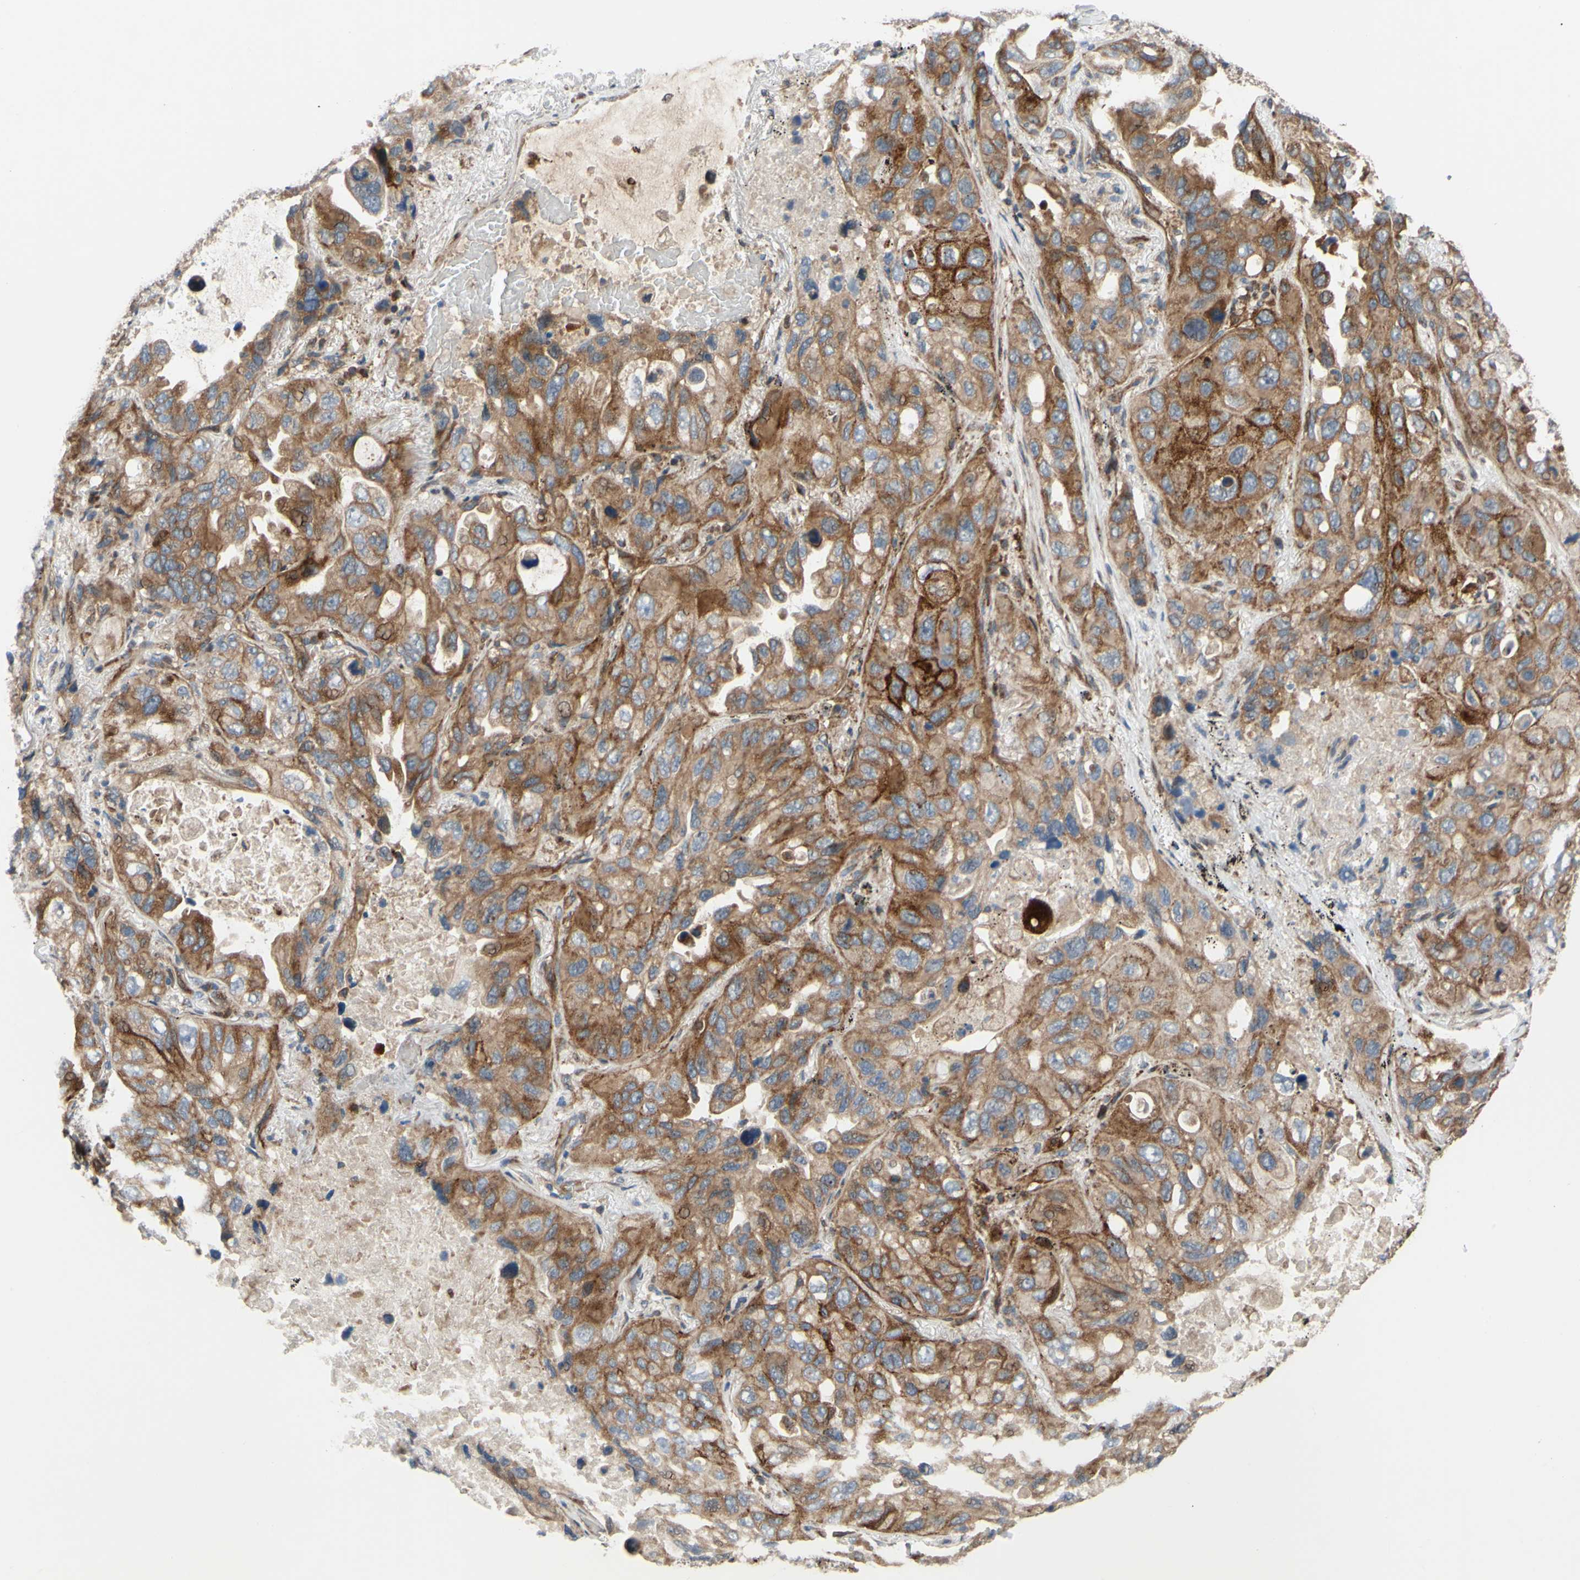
{"staining": {"intensity": "moderate", "quantity": ">75%", "location": "cytoplasmic/membranous"}, "tissue": "lung cancer", "cell_type": "Tumor cells", "image_type": "cancer", "snomed": [{"axis": "morphology", "description": "Squamous cell carcinoma, NOS"}, {"axis": "topography", "description": "Lung"}], "caption": "Immunohistochemistry (IHC) (DAB (3,3'-diaminobenzidine)) staining of human squamous cell carcinoma (lung) displays moderate cytoplasmic/membranous protein expression in approximately >75% of tumor cells. (DAB IHC with brightfield microscopy, high magnification).", "gene": "SPTLC1", "patient": {"sex": "female", "age": 73}}